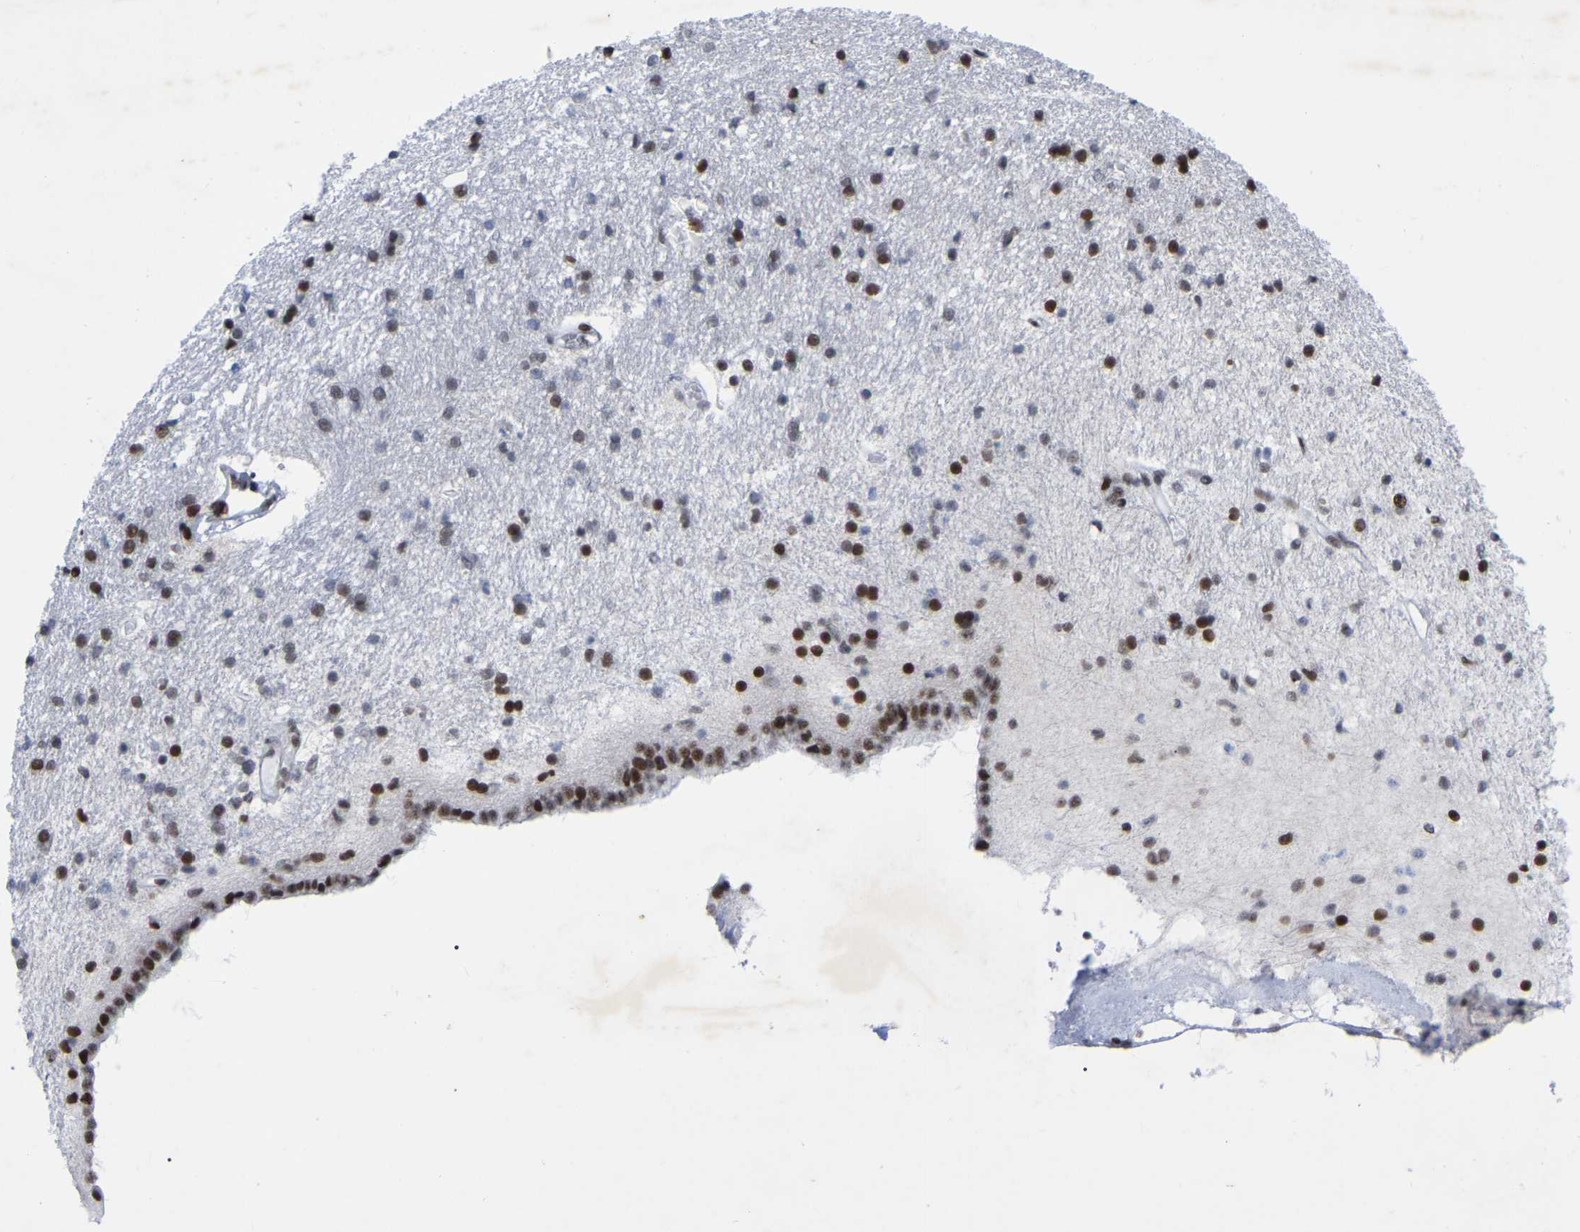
{"staining": {"intensity": "moderate", "quantity": "25%-75%", "location": "nuclear"}, "tissue": "caudate", "cell_type": "Glial cells", "image_type": "normal", "snomed": [{"axis": "morphology", "description": "Normal tissue, NOS"}, {"axis": "topography", "description": "Lateral ventricle wall"}], "caption": "Moderate nuclear positivity for a protein is appreciated in about 25%-75% of glial cells of normal caudate using IHC.", "gene": "PRCC", "patient": {"sex": "male", "age": 45}}